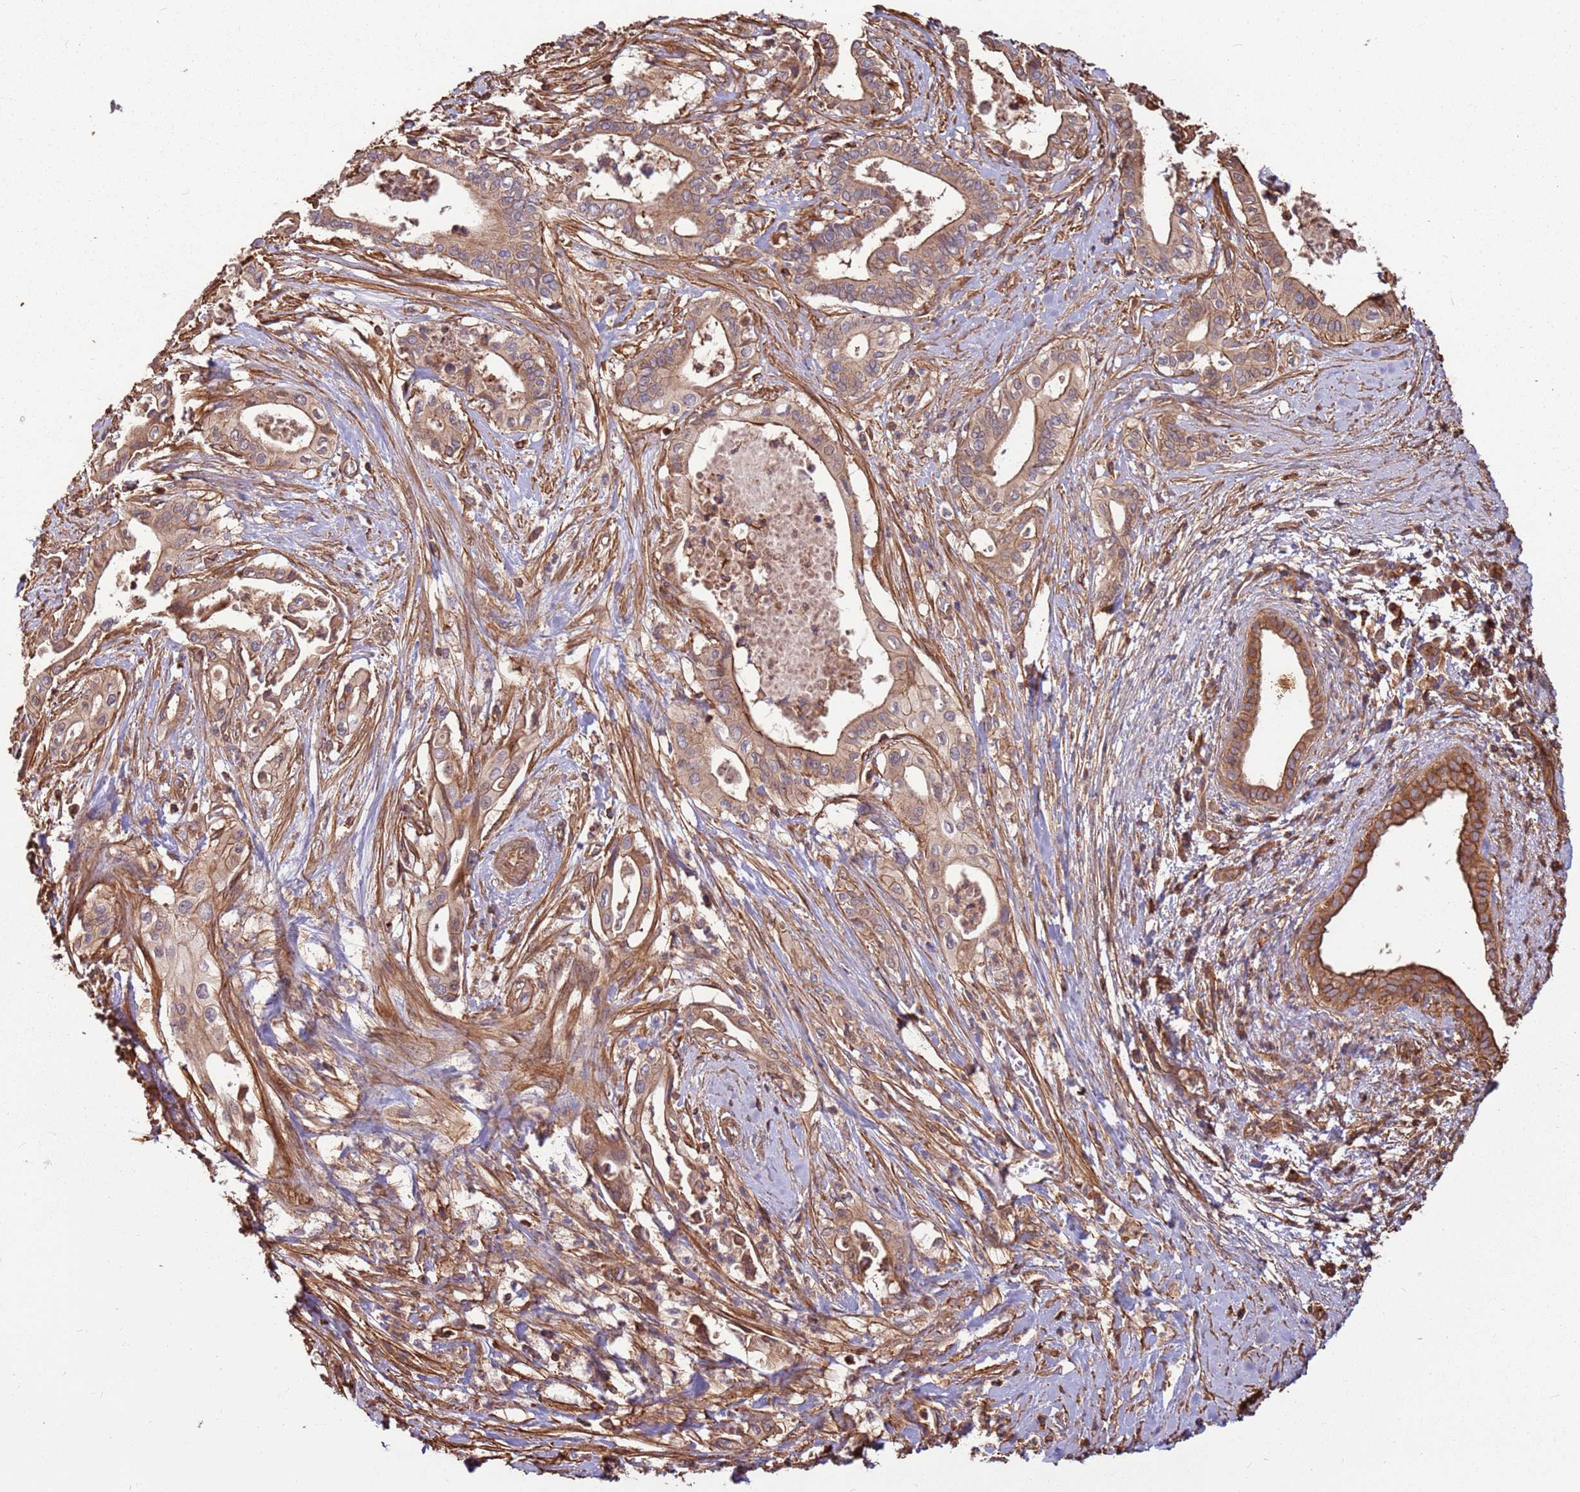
{"staining": {"intensity": "moderate", "quantity": ">75%", "location": "cytoplasmic/membranous"}, "tissue": "pancreatic cancer", "cell_type": "Tumor cells", "image_type": "cancer", "snomed": [{"axis": "morphology", "description": "Adenocarcinoma, NOS"}, {"axis": "topography", "description": "Pancreas"}], "caption": "Pancreatic adenocarcinoma stained with a protein marker demonstrates moderate staining in tumor cells.", "gene": "ACVR2A", "patient": {"sex": "female", "age": 77}}